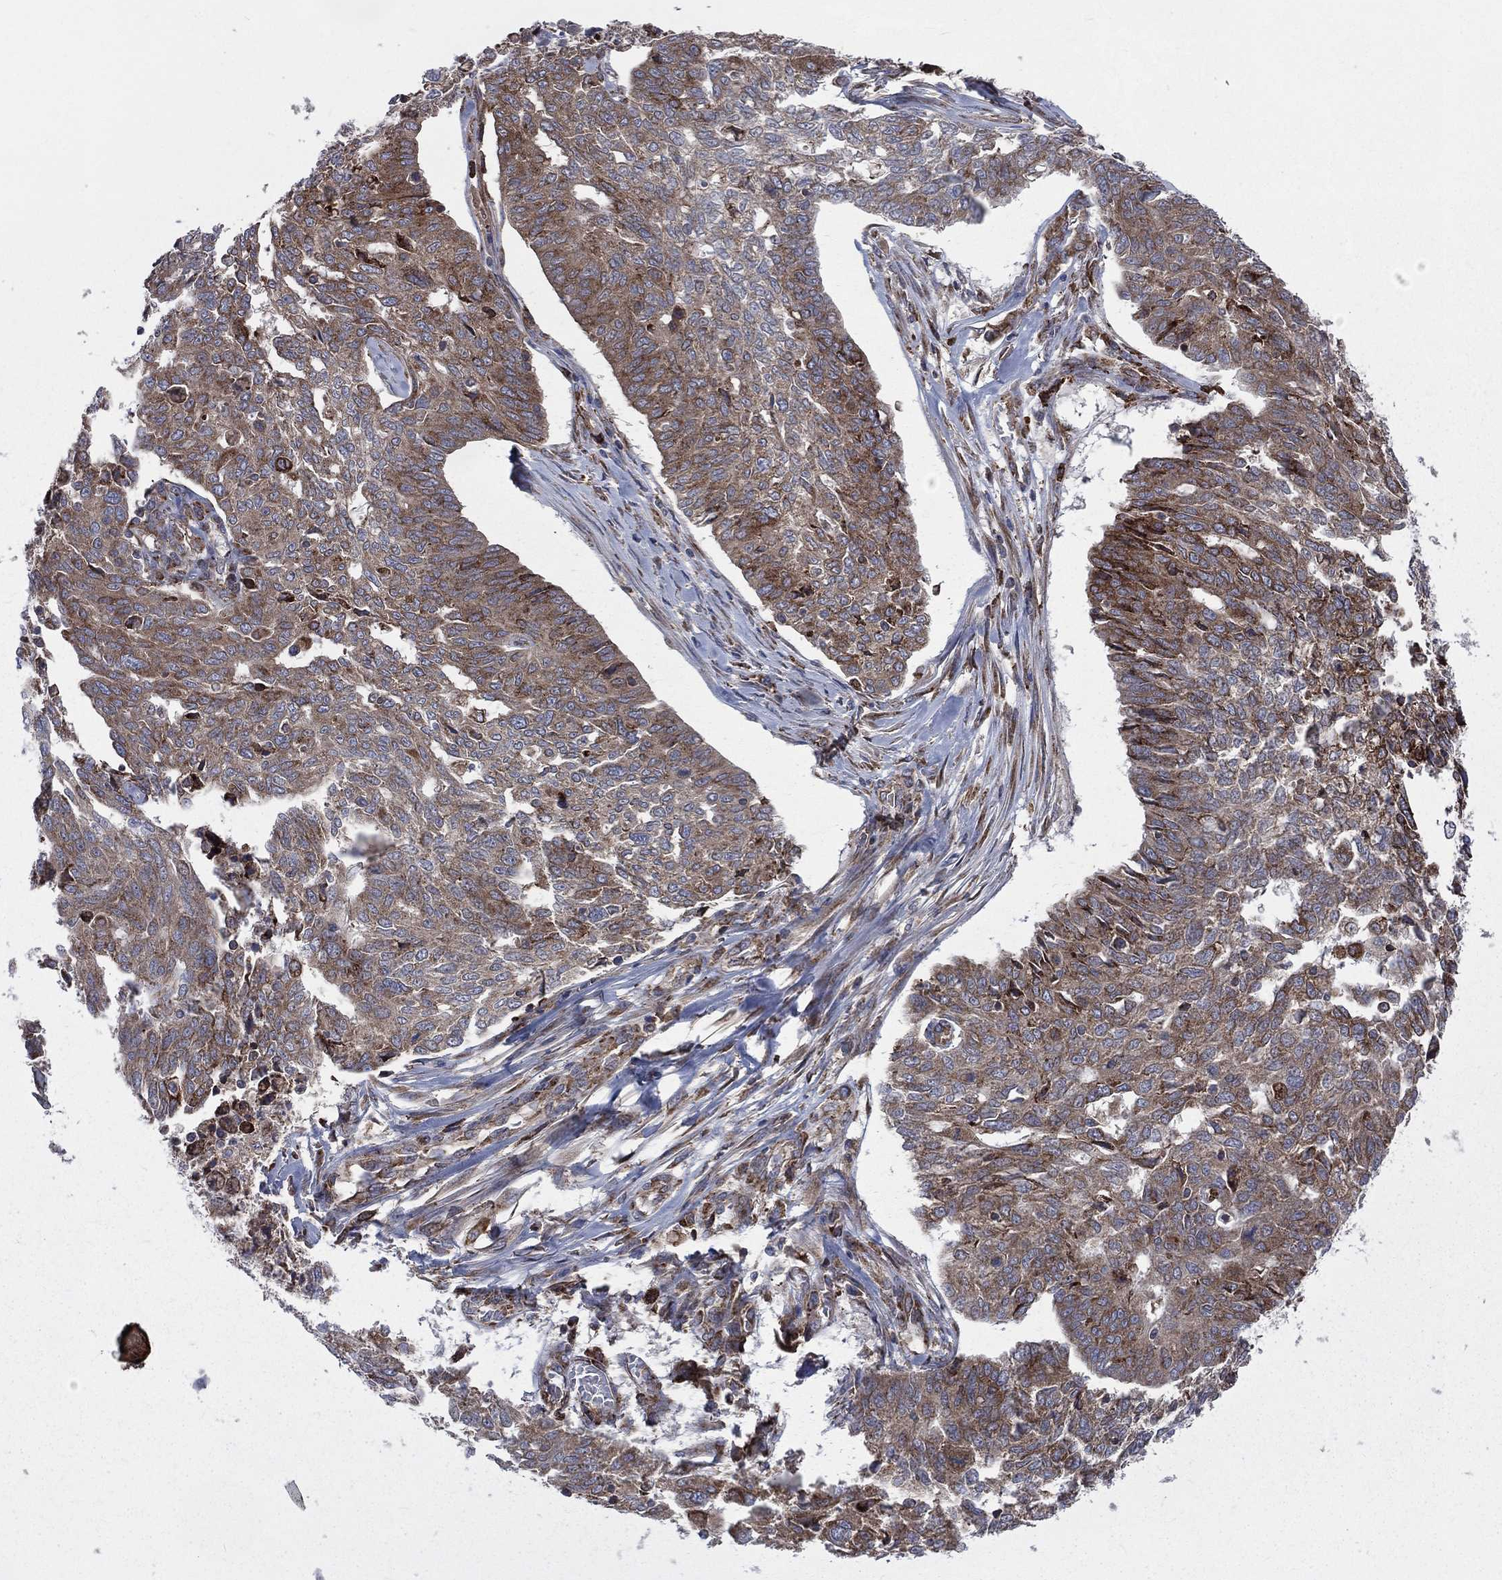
{"staining": {"intensity": "strong", "quantity": ">75%", "location": "cytoplasmic/membranous"}, "tissue": "ovarian cancer", "cell_type": "Tumor cells", "image_type": "cancer", "snomed": [{"axis": "morphology", "description": "Cystadenocarcinoma, serous, NOS"}, {"axis": "topography", "description": "Ovary"}], "caption": "A brown stain highlights strong cytoplasmic/membranous positivity of a protein in human ovarian cancer tumor cells.", "gene": "CCDC159", "patient": {"sex": "female", "age": 67}}